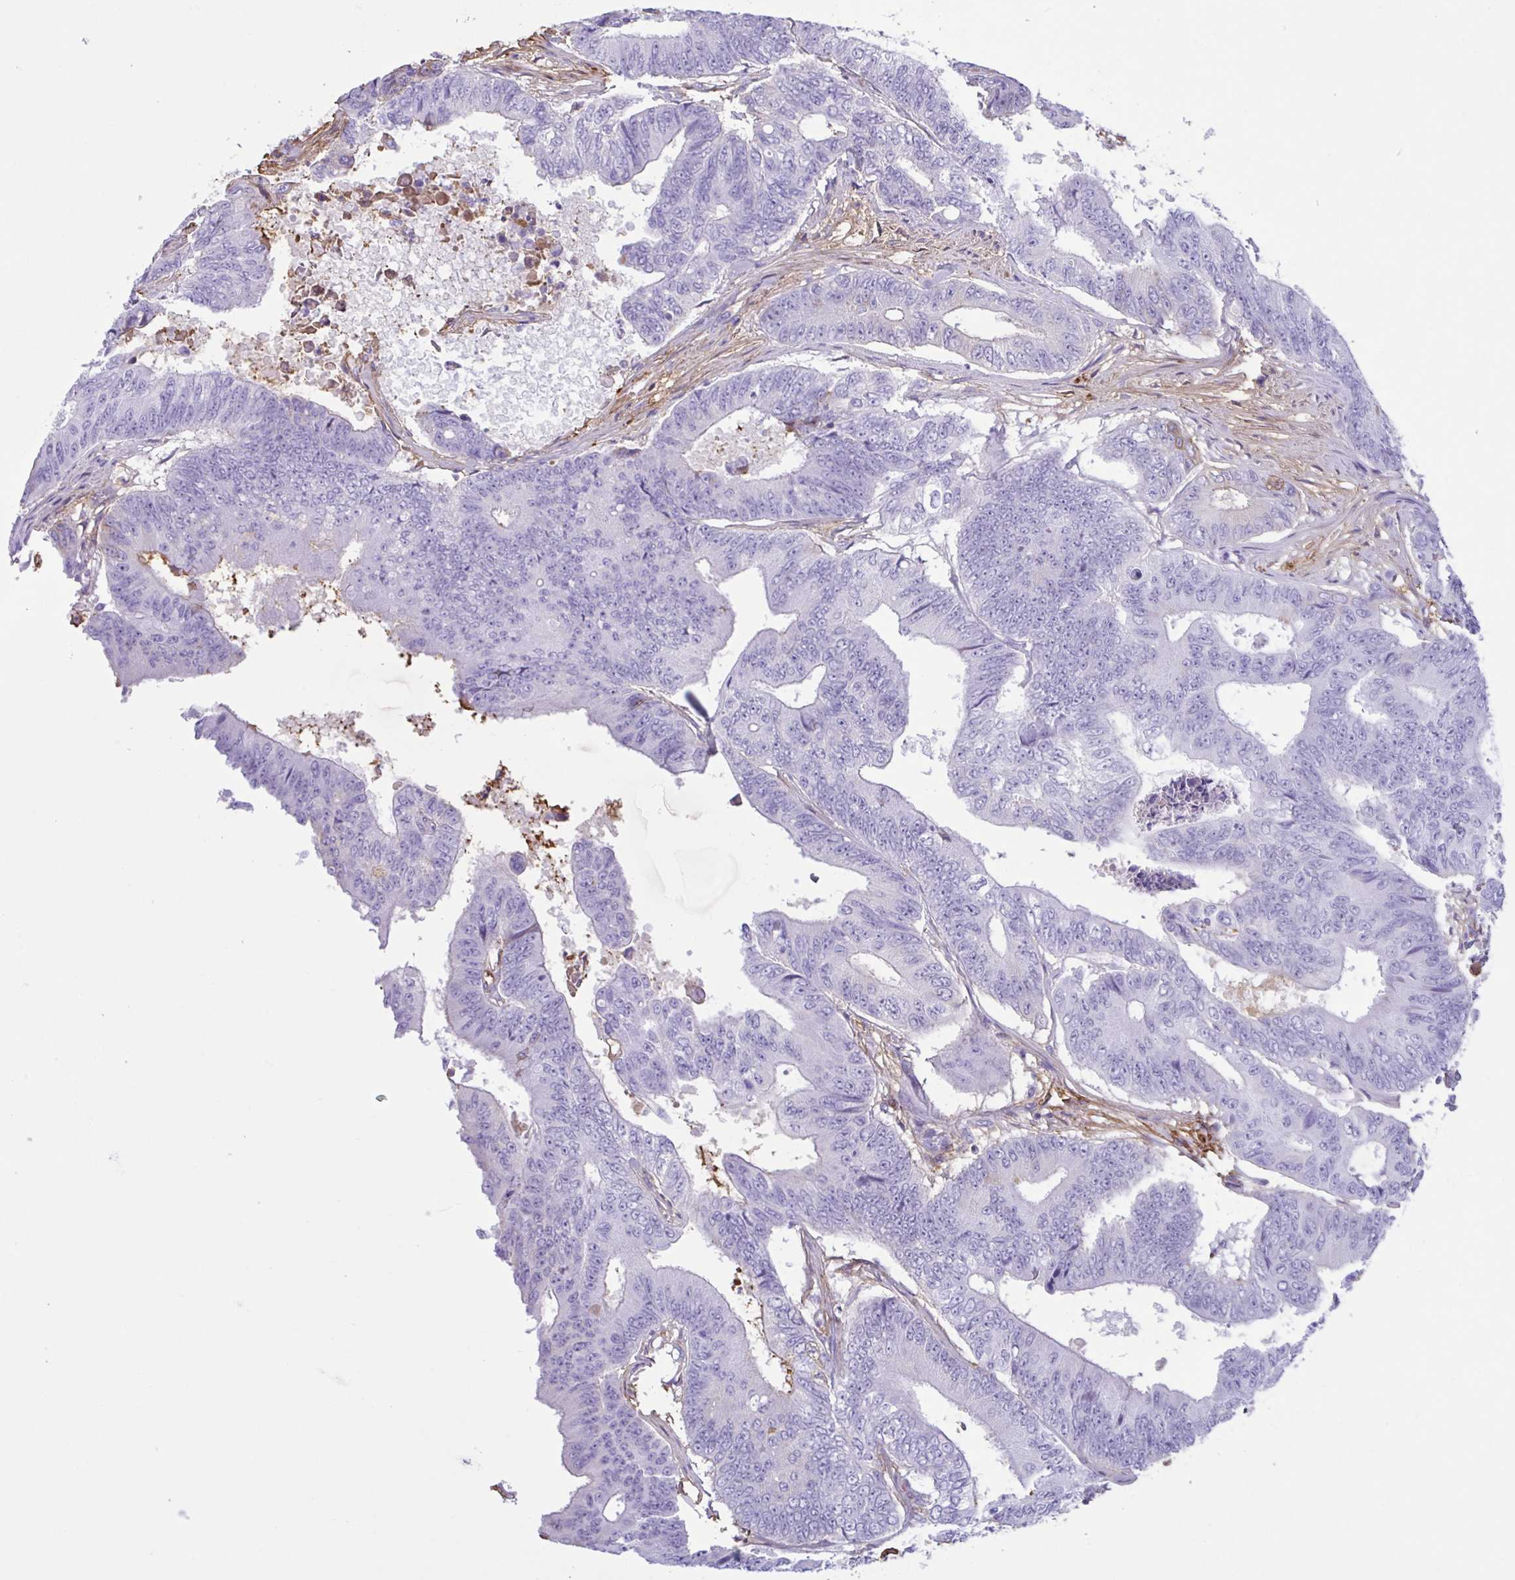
{"staining": {"intensity": "moderate", "quantity": "<25%", "location": "cytoplasmic/membranous"}, "tissue": "colorectal cancer", "cell_type": "Tumor cells", "image_type": "cancer", "snomed": [{"axis": "morphology", "description": "Adenocarcinoma, NOS"}, {"axis": "topography", "description": "Colon"}], "caption": "This is an image of immunohistochemistry staining of colorectal cancer, which shows moderate positivity in the cytoplasmic/membranous of tumor cells.", "gene": "LARGE2", "patient": {"sex": "female", "age": 48}}